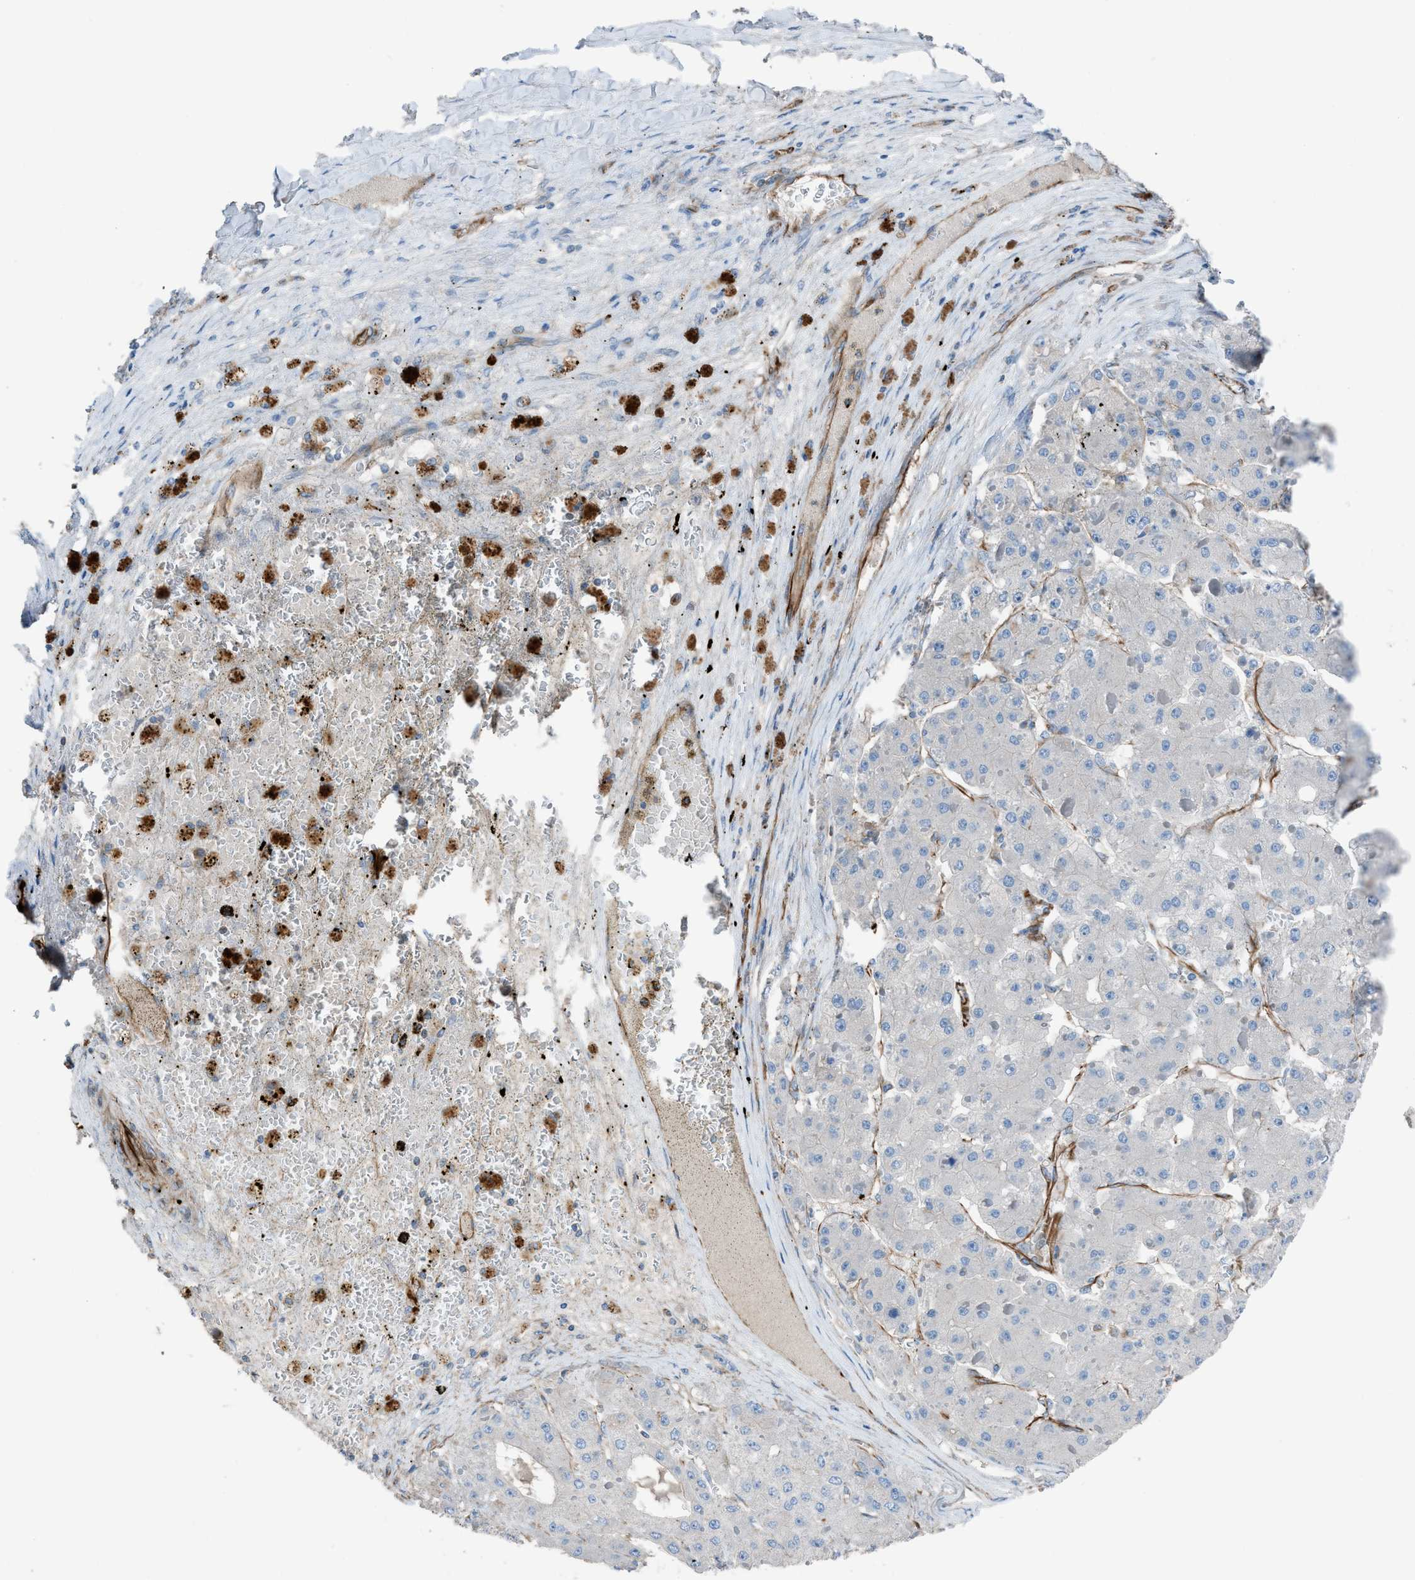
{"staining": {"intensity": "negative", "quantity": "none", "location": "none"}, "tissue": "liver cancer", "cell_type": "Tumor cells", "image_type": "cancer", "snomed": [{"axis": "morphology", "description": "Carcinoma, Hepatocellular, NOS"}, {"axis": "topography", "description": "Liver"}], "caption": "Hepatocellular carcinoma (liver) was stained to show a protein in brown. There is no significant positivity in tumor cells. Brightfield microscopy of IHC stained with DAB (brown) and hematoxylin (blue), captured at high magnification.", "gene": "CABP7", "patient": {"sex": "female", "age": 73}}